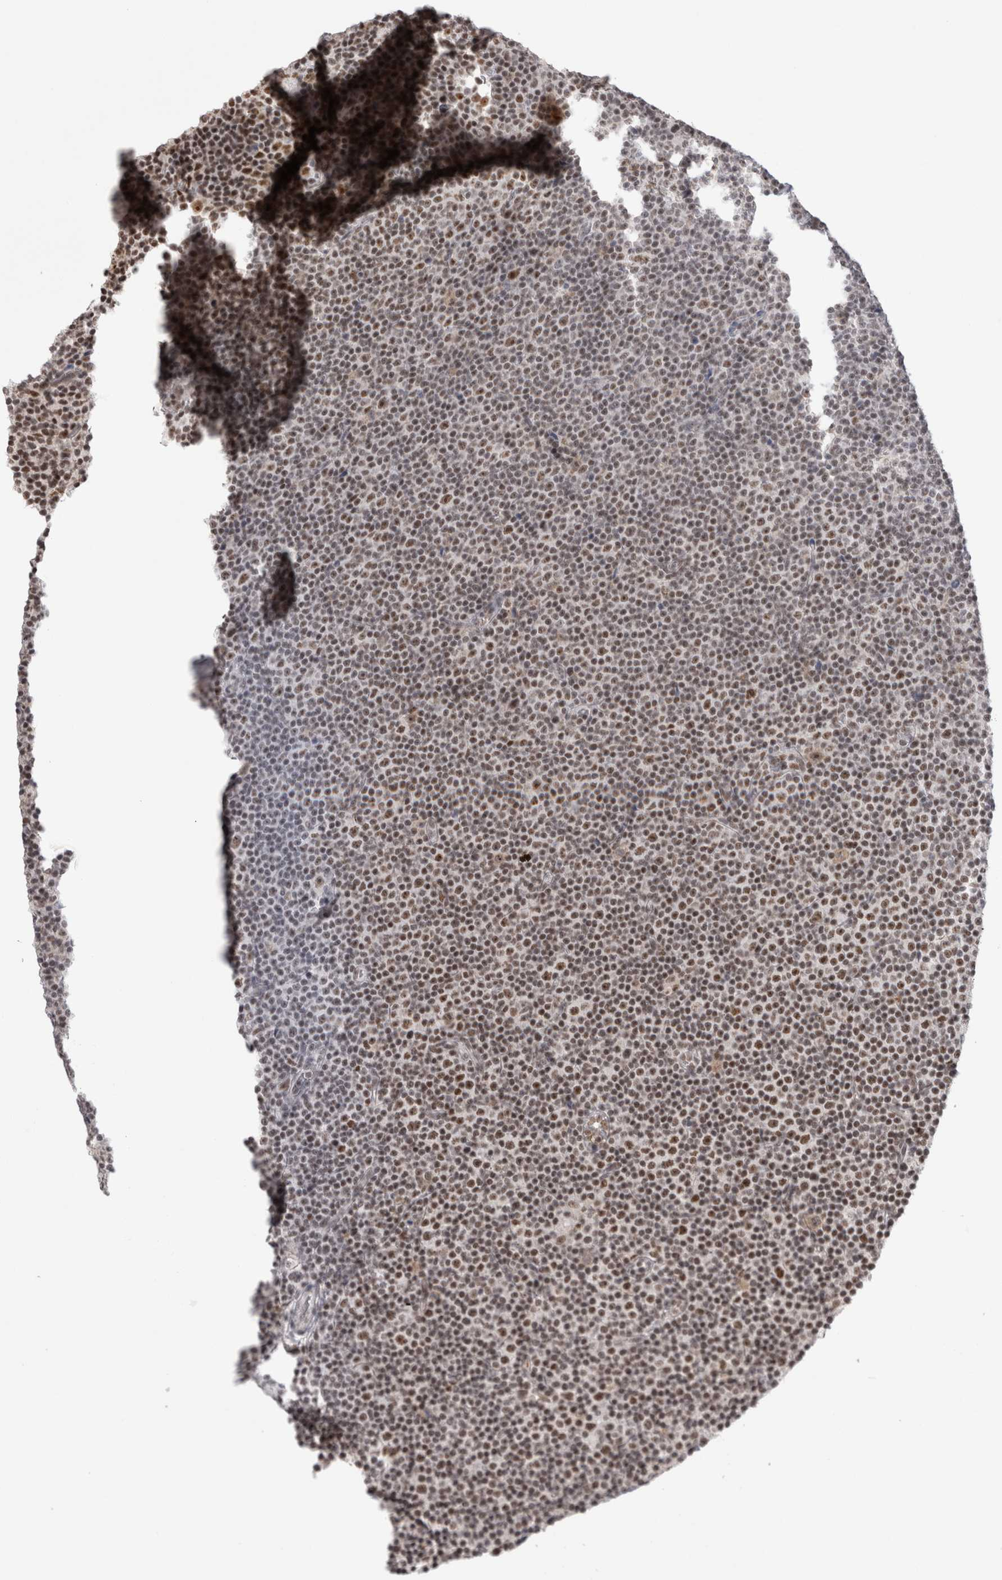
{"staining": {"intensity": "moderate", "quantity": ">75%", "location": "nuclear"}, "tissue": "lymphoma", "cell_type": "Tumor cells", "image_type": "cancer", "snomed": [{"axis": "morphology", "description": "Malignant lymphoma, non-Hodgkin's type, Low grade"}, {"axis": "topography", "description": "Lymph node"}], "caption": "Protein analysis of lymphoma tissue exhibits moderate nuclear staining in about >75% of tumor cells.", "gene": "ZNF24", "patient": {"sex": "female", "age": 67}}